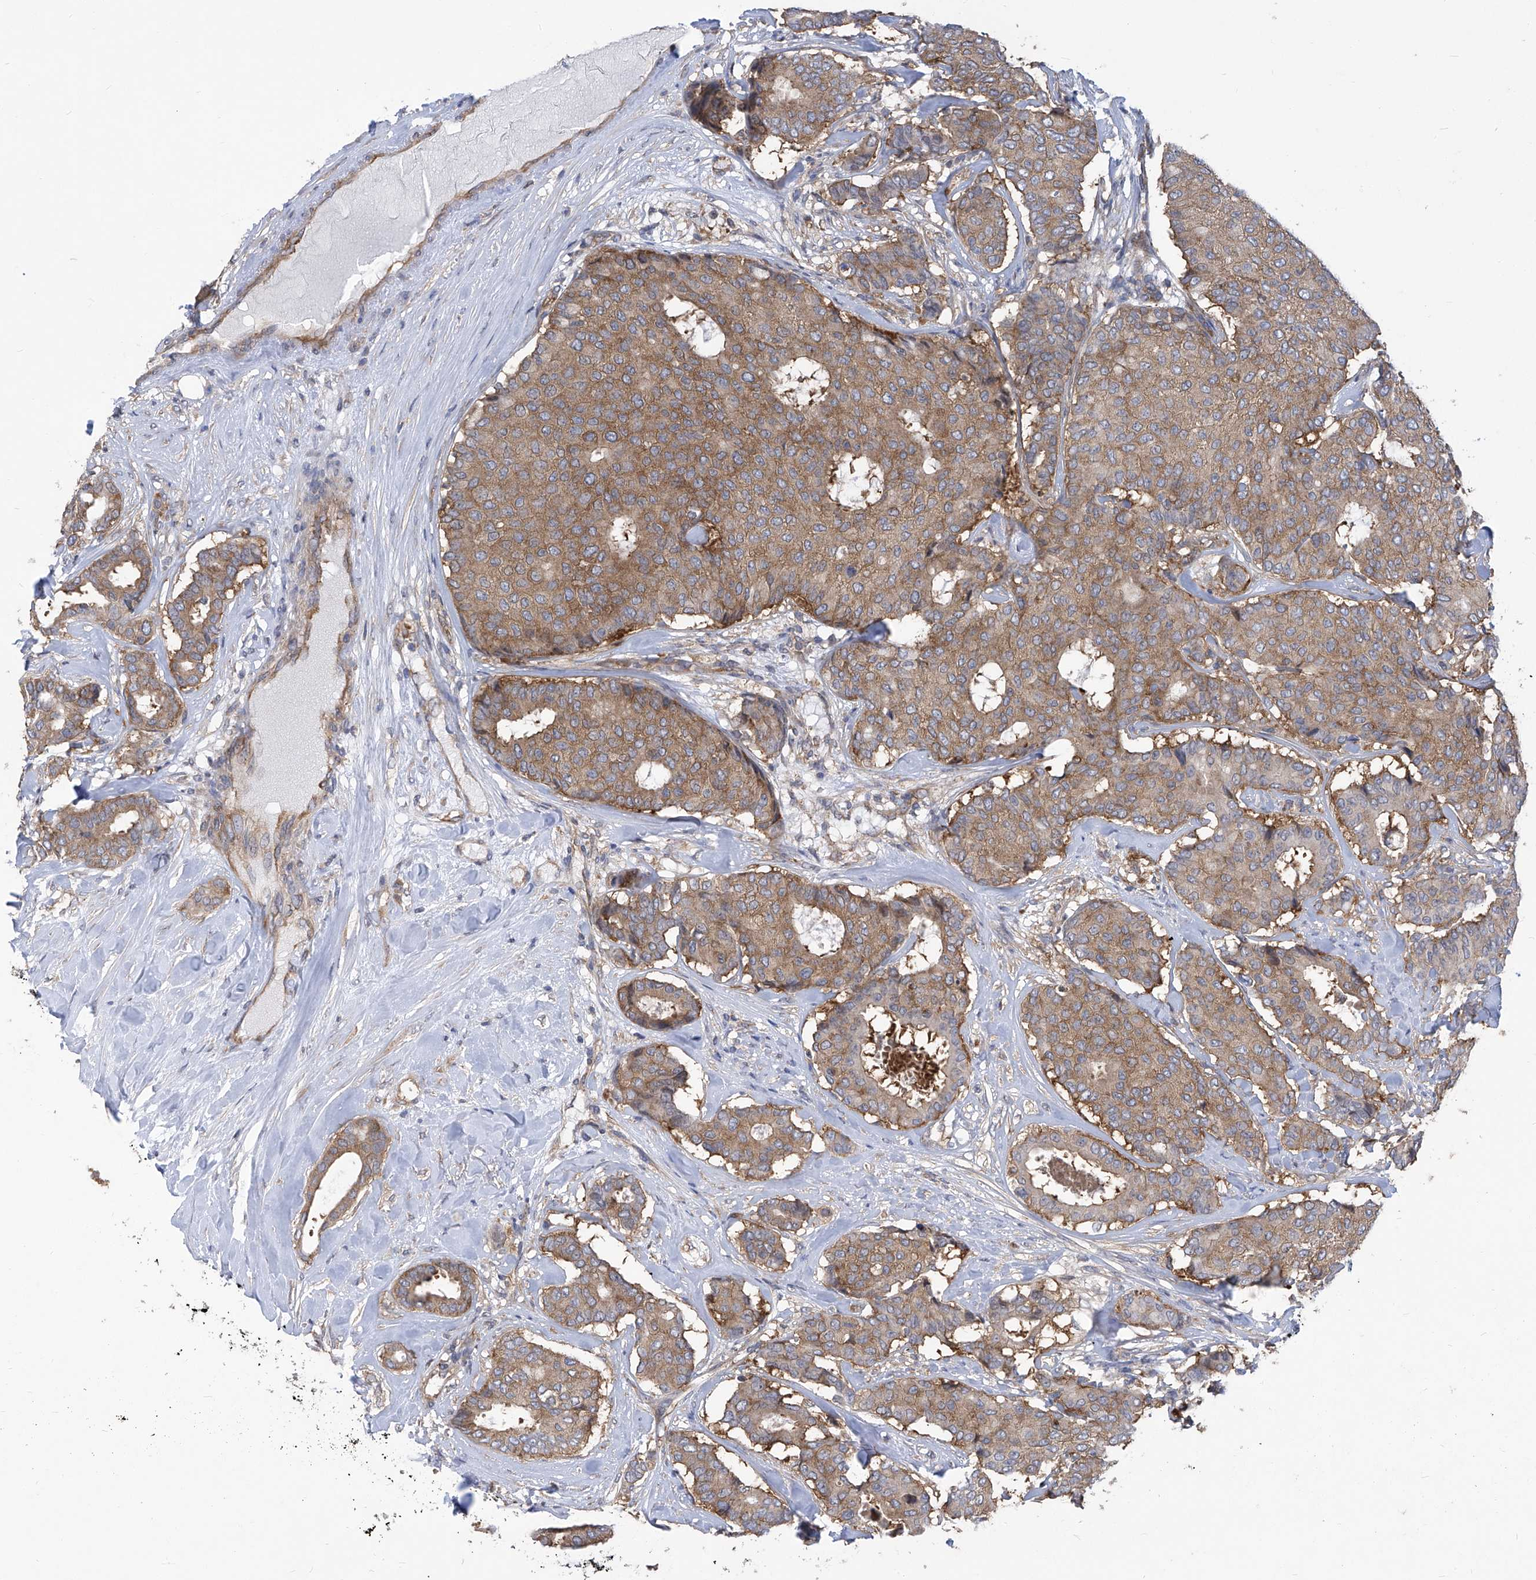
{"staining": {"intensity": "moderate", "quantity": ">75%", "location": "cytoplasmic/membranous"}, "tissue": "breast cancer", "cell_type": "Tumor cells", "image_type": "cancer", "snomed": [{"axis": "morphology", "description": "Duct carcinoma"}, {"axis": "topography", "description": "Breast"}], "caption": "Immunohistochemistry of human breast cancer demonstrates medium levels of moderate cytoplasmic/membranous positivity in about >75% of tumor cells.", "gene": "EIF3M", "patient": {"sex": "female", "age": 75}}